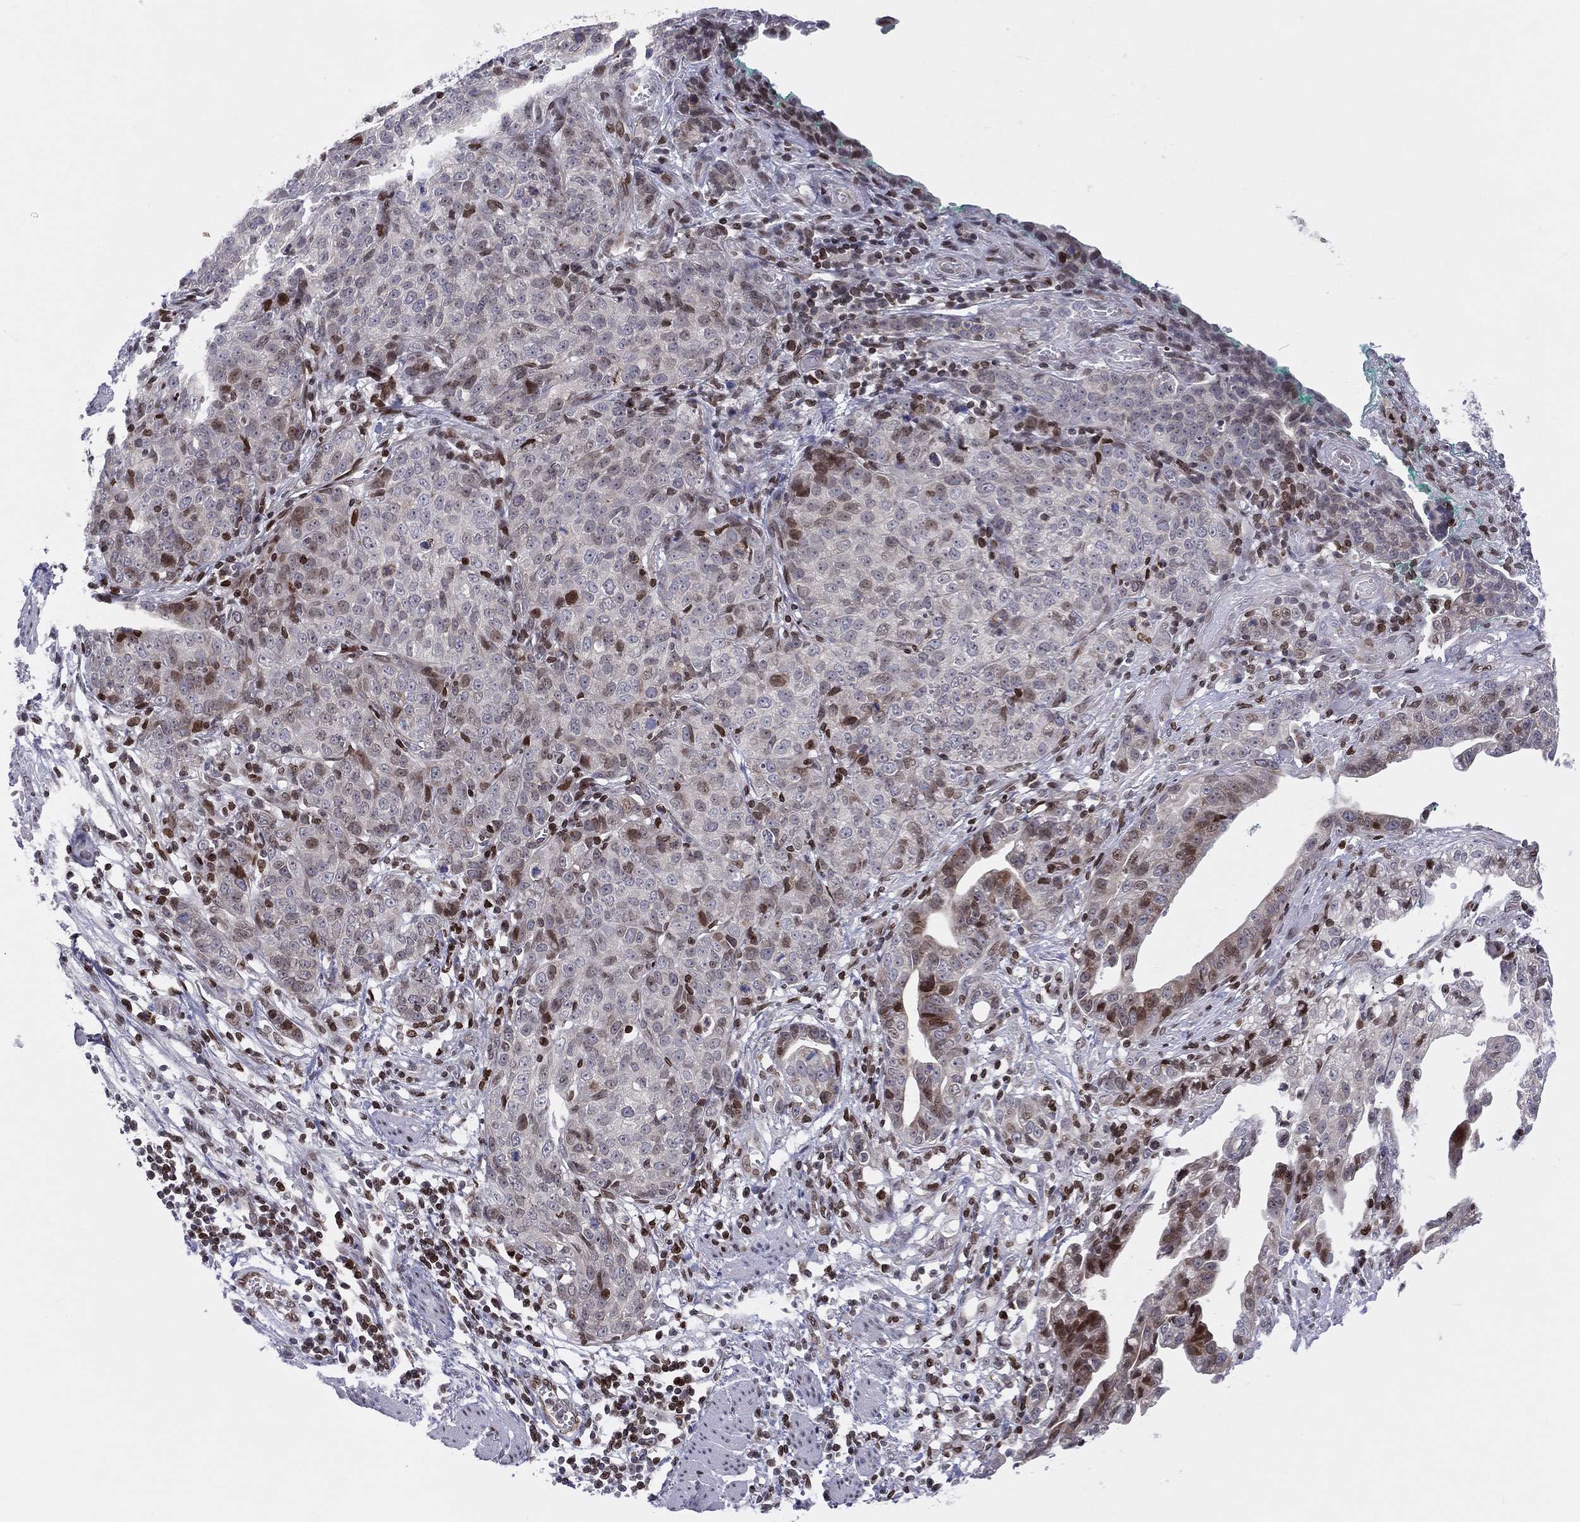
{"staining": {"intensity": "moderate", "quantity": "<25%", "location": "nuclear"}, "tissue": "stomach cancer", "cell_type": "Tumor cells", "image_type": "cancer", "snomed": [{"axis": "morphology", "description": "Adenocarcinoma, NOS"}, {"axis": "topography", "description": "Stomach, upper"}], "caption": "High-magnification brightfield microscopy of stomach cancer (adenocarcinoma) stained with DAB (3,3'-diaminobenzidine) (brown) and counterstained with hematoxylin (blue). tumor cells exhibit moderate nuclear positivity is appreciated in approximately<25% of cells.", "gene": "DBF4B", "patient": {"sex": "female", "age": 67}}